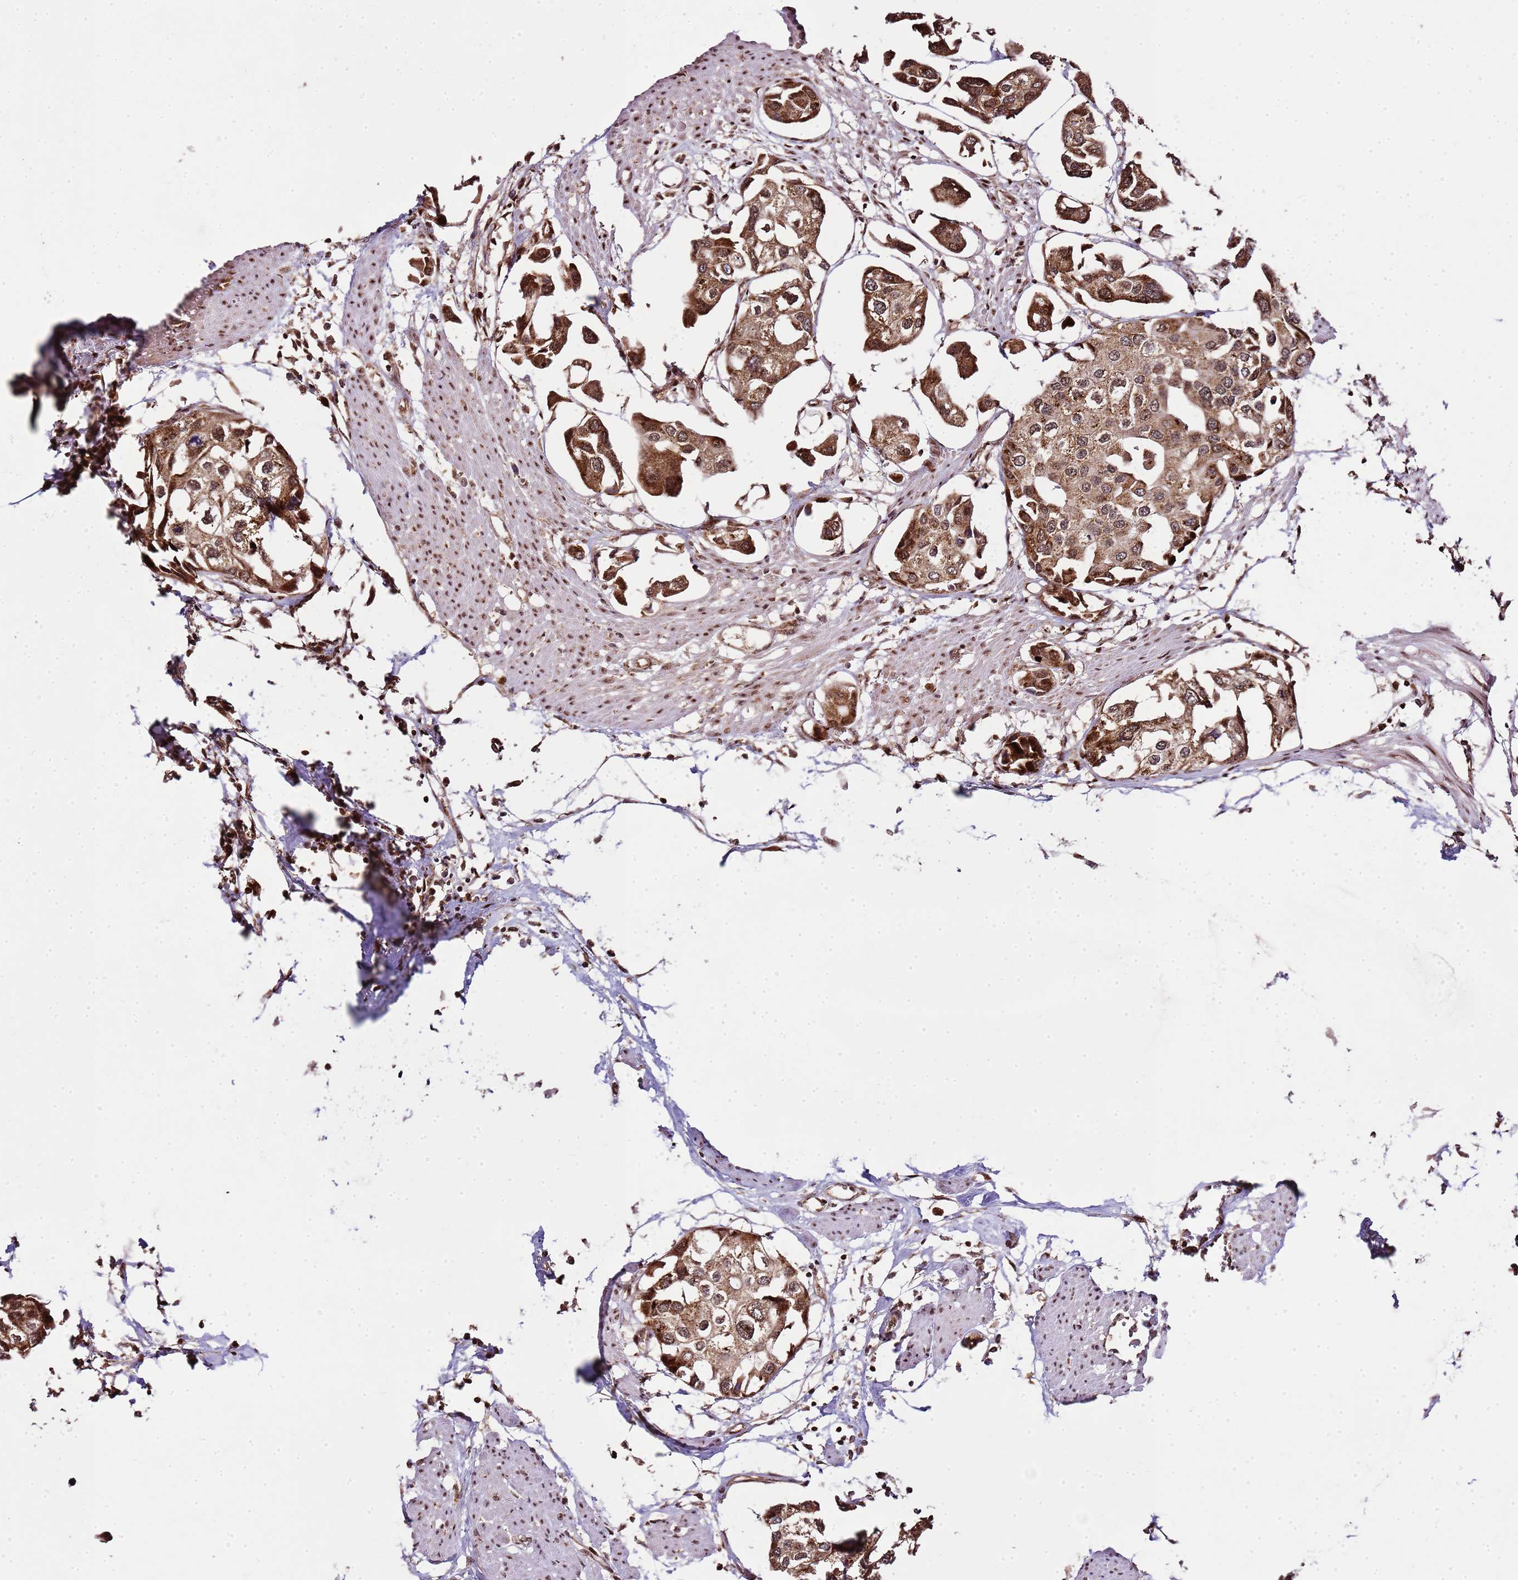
{"staining": {"intensity": "strong", "quantity": ">75%", "location": "cytoplasmic/membranous,nuclear"}, "tissue": "urothelial cancer", "cell_type": "Tumor cells", "image_type": "cancer", "snomed": [{"axis": "morphology", "description": "Urothelial carcinoma, High grade"}, {"axis": "topography", "description": "Urinary bladder"}], "caption": "High-grade urothelial carcinoma stained for a protein (brown) exhibits strong cytoplasmic/membranous and nuclear positive positivity in about >75% of tumor cells.", "gene": "PEX14", "patient": {"sex": "male", "age": 64}}